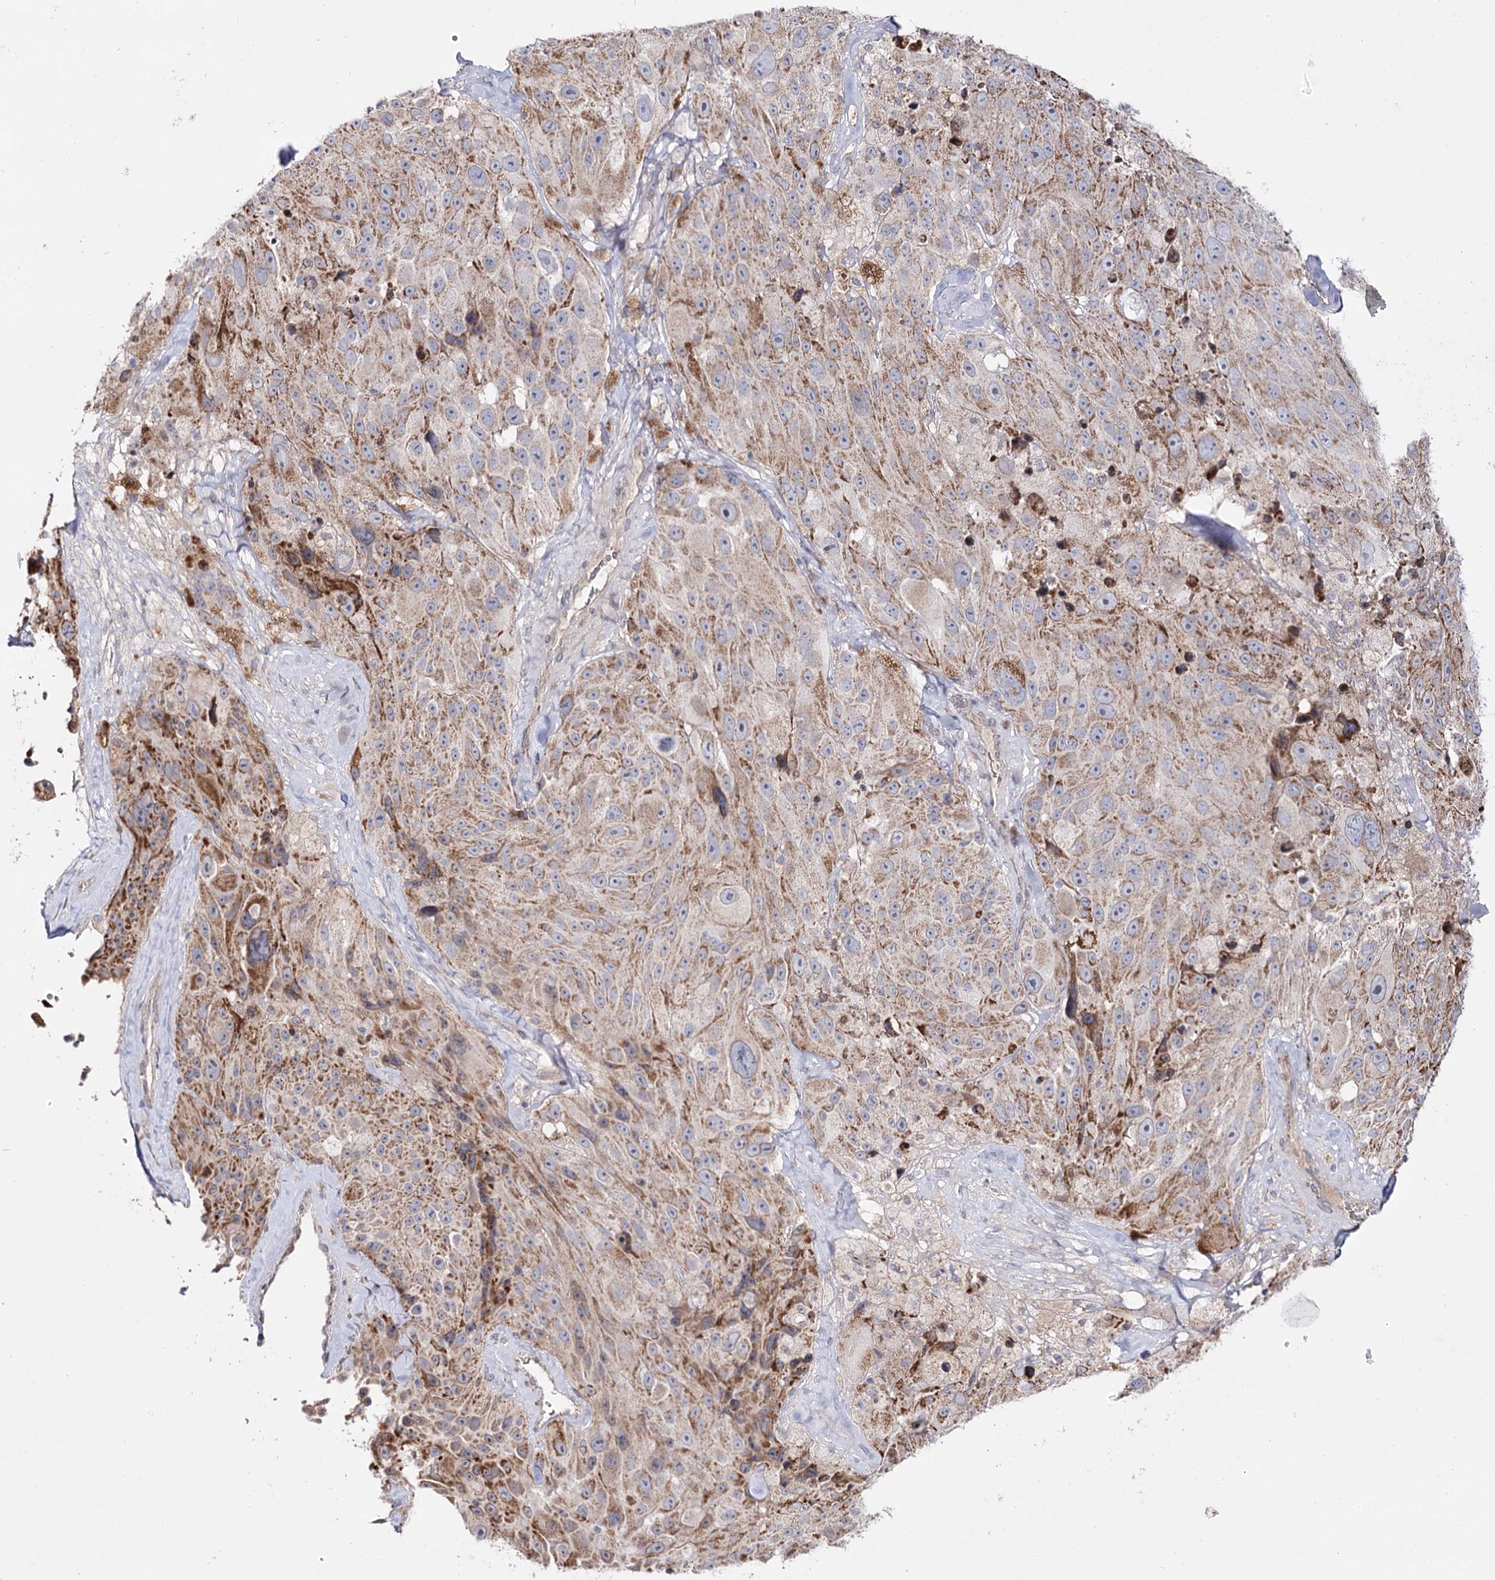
{"staining": {"intensity": "moderate", "quantity": ">75%", "location": "cytoplasmic/membranous"}, "tissue": "melanoma", "cell_type": "Tumor cells", "image_type": "cancer", "snomed": [{"axis": "morphology", "description": "Malignant melanoma, Metastatic site"}, {"axis": "topography", "description": "Lymph node"}], "caption": "Melanoma was stained to show a protein in brown. There is medium levels of moderate cytoplasmic/membranous positivity in about >75% of tumor cells. (Brightfield microscopy of DAB IHC at high magnification).", "gene": "C11orf80", "patient": {"sex": "male", "age": 62}}